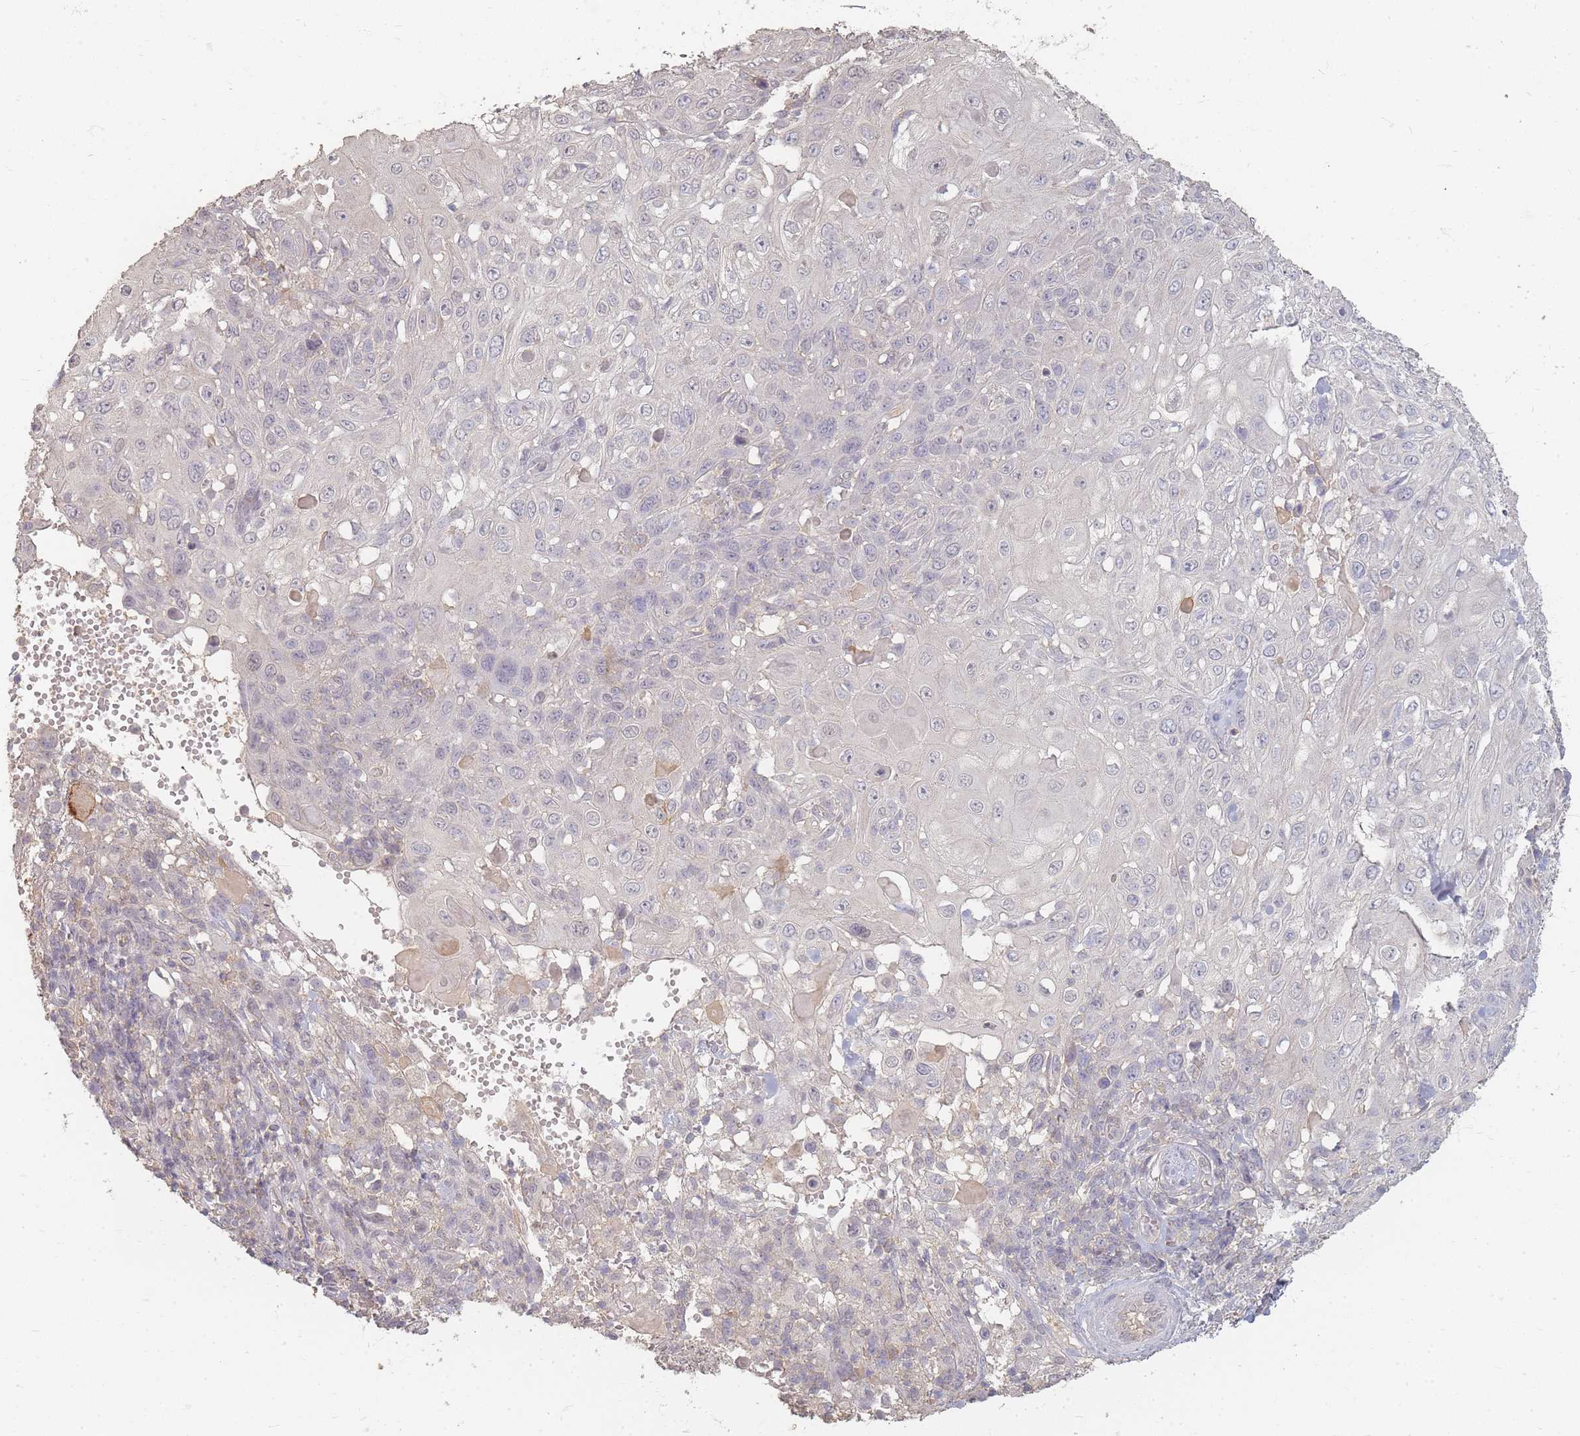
{"staining": {"intensity": "negative", "quantity": "none", "location": "none"}, "tissue": "skin cancer", "cell_type": "Tumor cells", "image_type": "cancer", "snomed": [{"axis": "morphology", "description": "Normal tissue, NOS"}, {"axis": "morphology", "description": "Squamous cell carcinoma, NOS"}, {"axis": "topography", "description": "Skin"}, {"axis": "topography", "description": "Cartilage tissue"}], "caption": "An image of human skin cancer is negative for staining in tumor cells.", "gene": "RFTN1", "patient": {"sex": "female", "age": 79}}